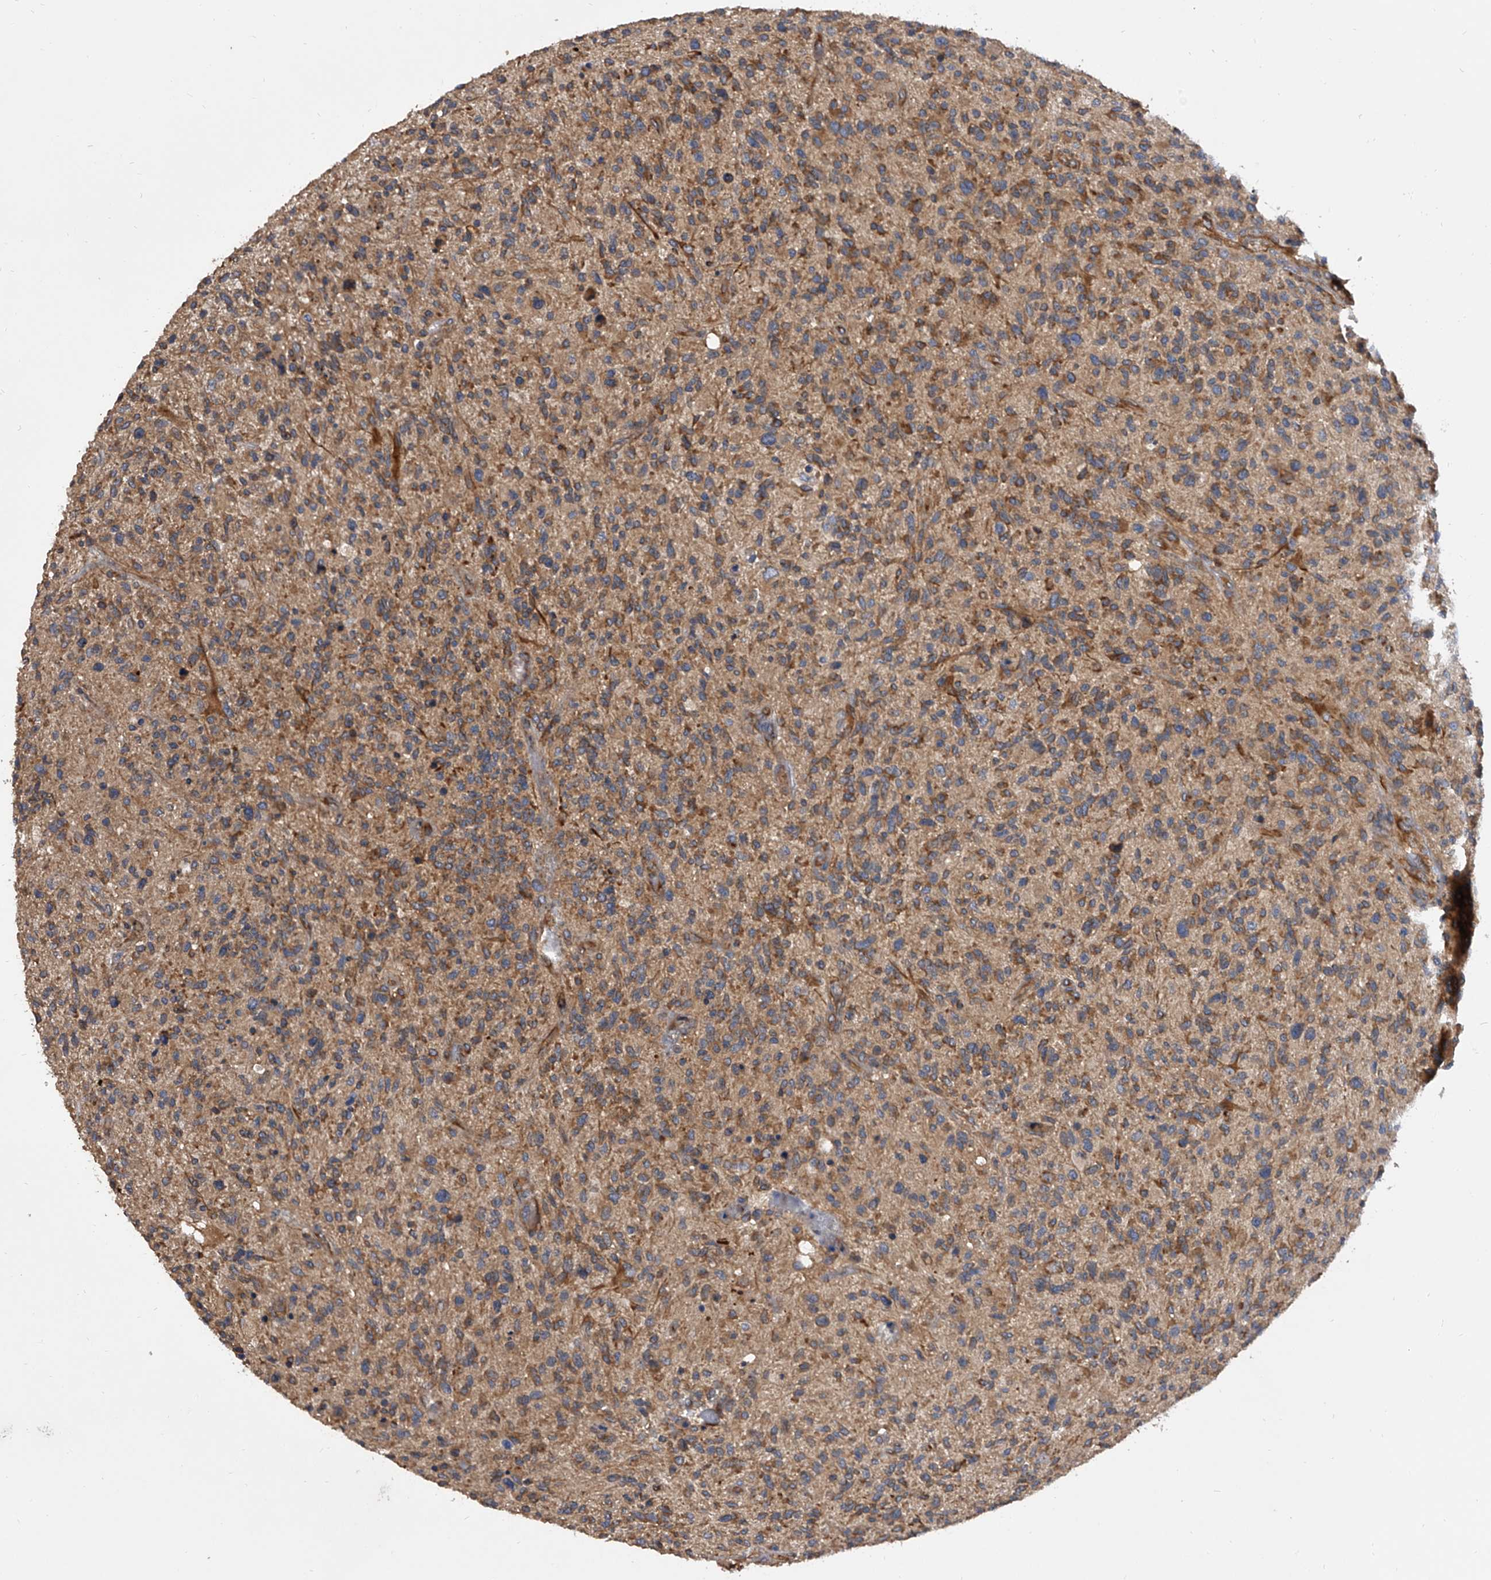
{"staining": {"intensity": "moderate", "quantity": ">75%", "location": "cytoplasmic/membranous"}, "tissue": "glioma", "cell_type": "Tumor cells", "image_type": "cancer", "snomed": [{"axis": "morphology", "description": "Glioma, malignant, High grade"}, {"axis": "topography", "description": "Brain"}], "caption": "A brown stain shows moderate cytoplasmic/membranous positivity of a protein in malignant glioma (high-grade) tumor cells.", "gene": "EXOC4", "patient": {"sex": "male", "age": 47}}